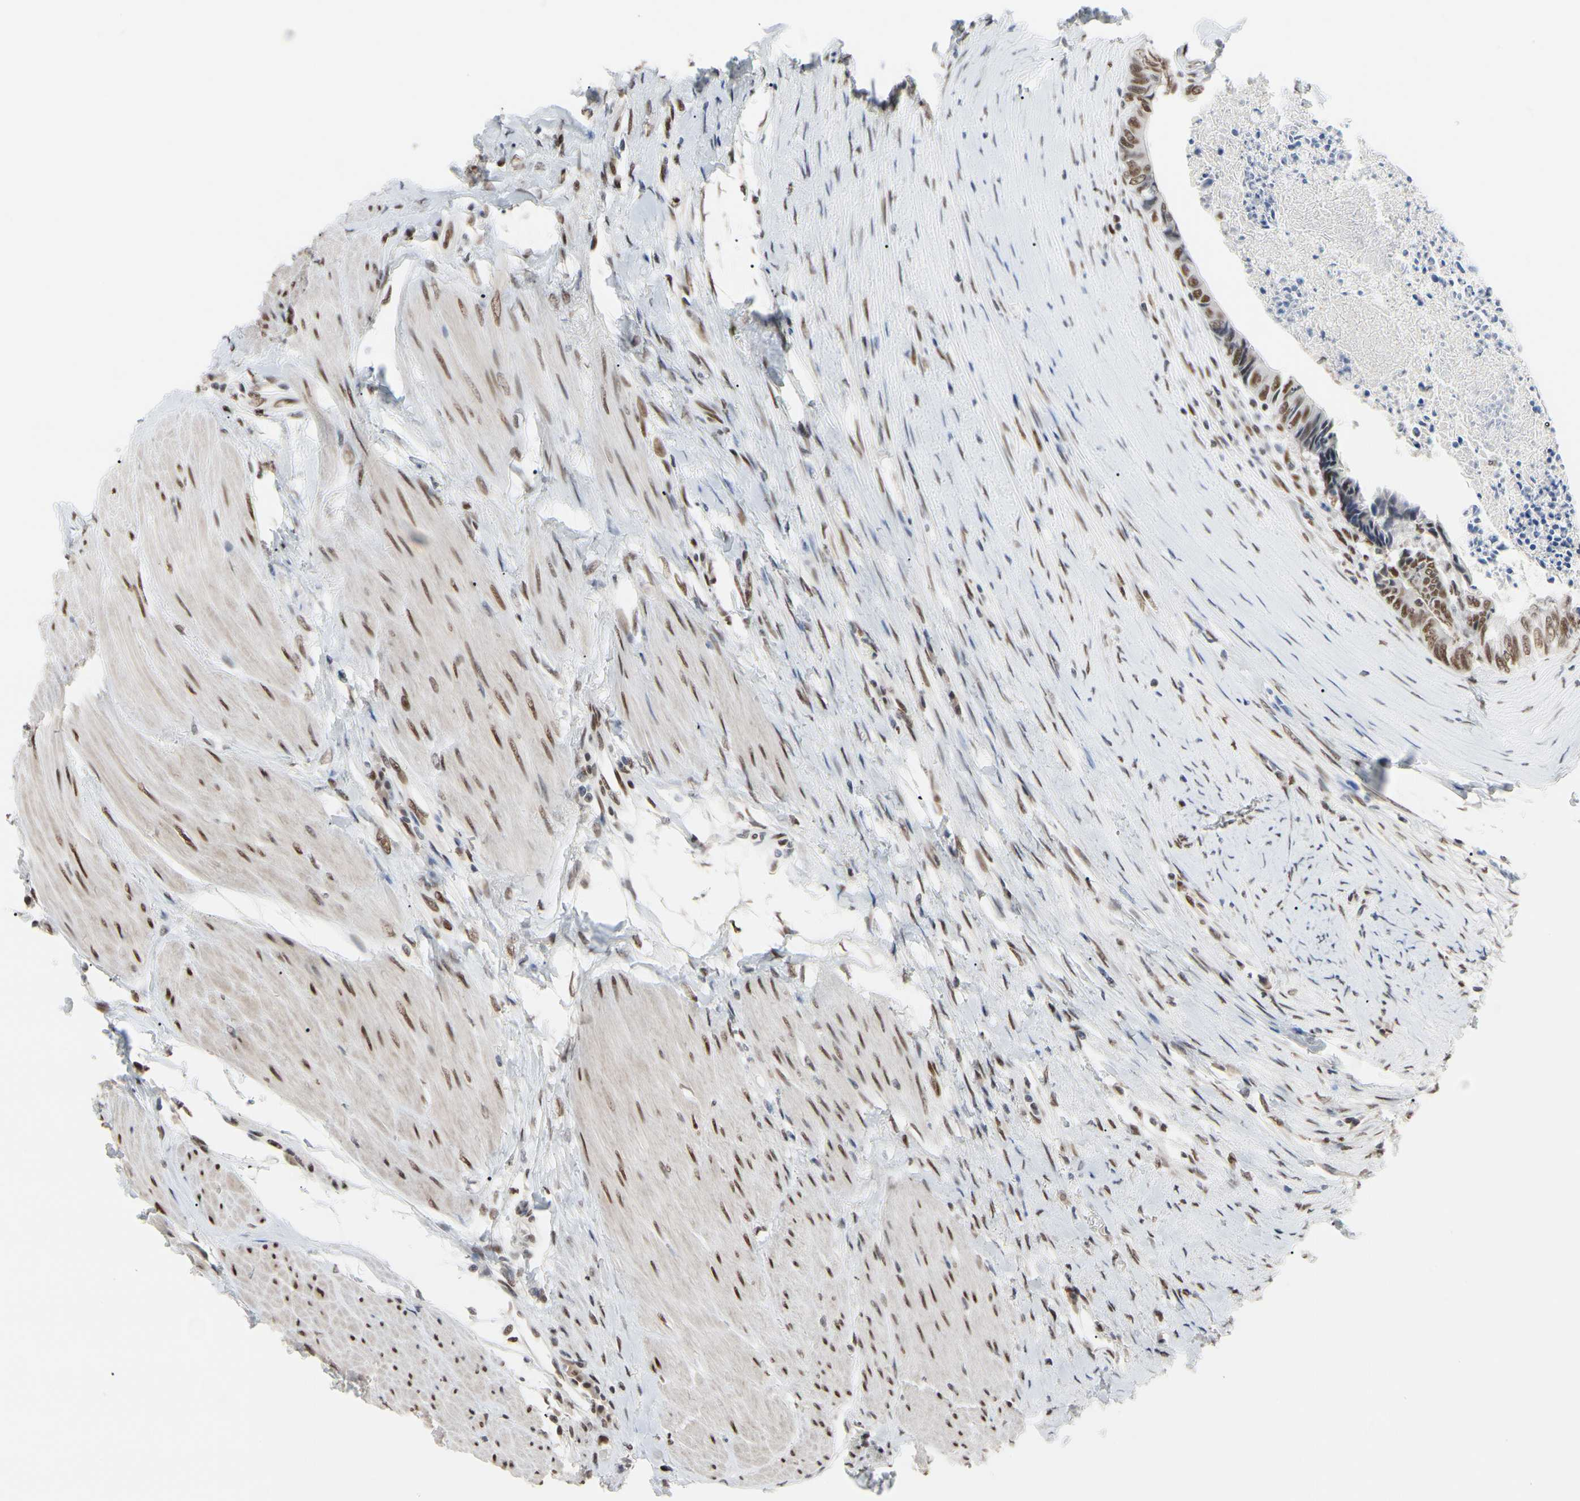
{"staining": {"intensity": "moderate", "quantity": ">75%", "location": "nuclear"}, "tissue": "colorectal cancer", "cell_type": "Tumor cells", "image_type": "cancer", "snomed": [{"axis": "morphology", "description": "Adenocarcinoma, NOS"}, {"axis": "topography", "description": "Rectum"}], "caption": "Immunohistochemical staining of human adenocarcinoma (colorectal) demonstrates moderate nuclear protein expression in approximately >75% of tumor cells. Nuclei are stained in blue.", "gene": "FAM98B", "patient": {"sex": "male", "age": 63}}